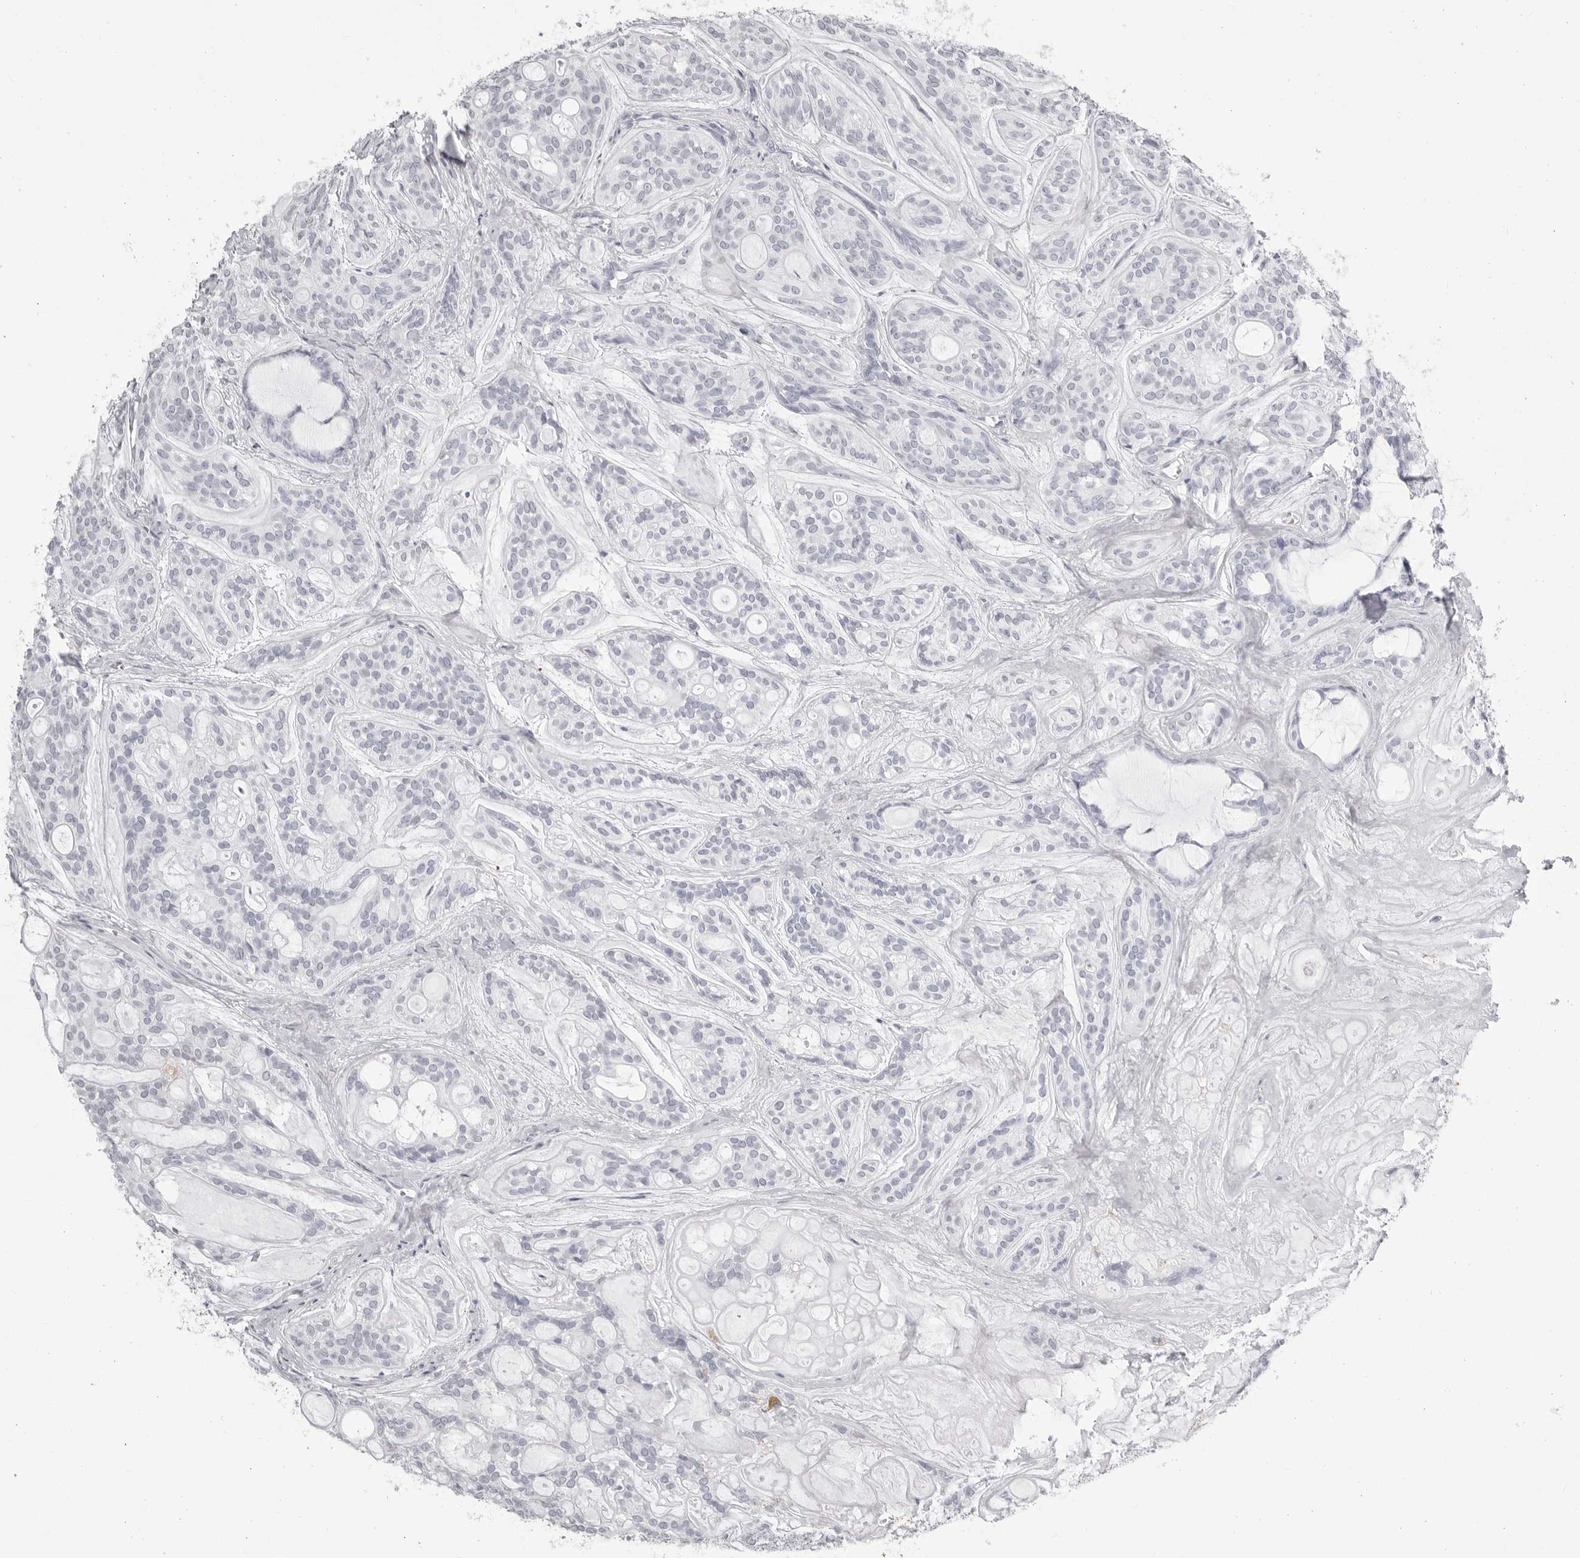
{"staining": {"intensity": "negative", "quantity": "none", "location": "none"}, "tissue": "head and neck cancer", "cell_type": "Tumor cells", "image_type": "cancer", "snomed": [{"axis": "morphology", "description": "Adenocarcinoma, NOS"}, {"axis": "topography", "description": "Head-Neck"}], "caption": "This is an IHC histopathology image of human head and neck adenocarcinoma. There is no expression in tumor cells.", "gene": "CST1", "patient": {"sex": "male", "age": 66}}